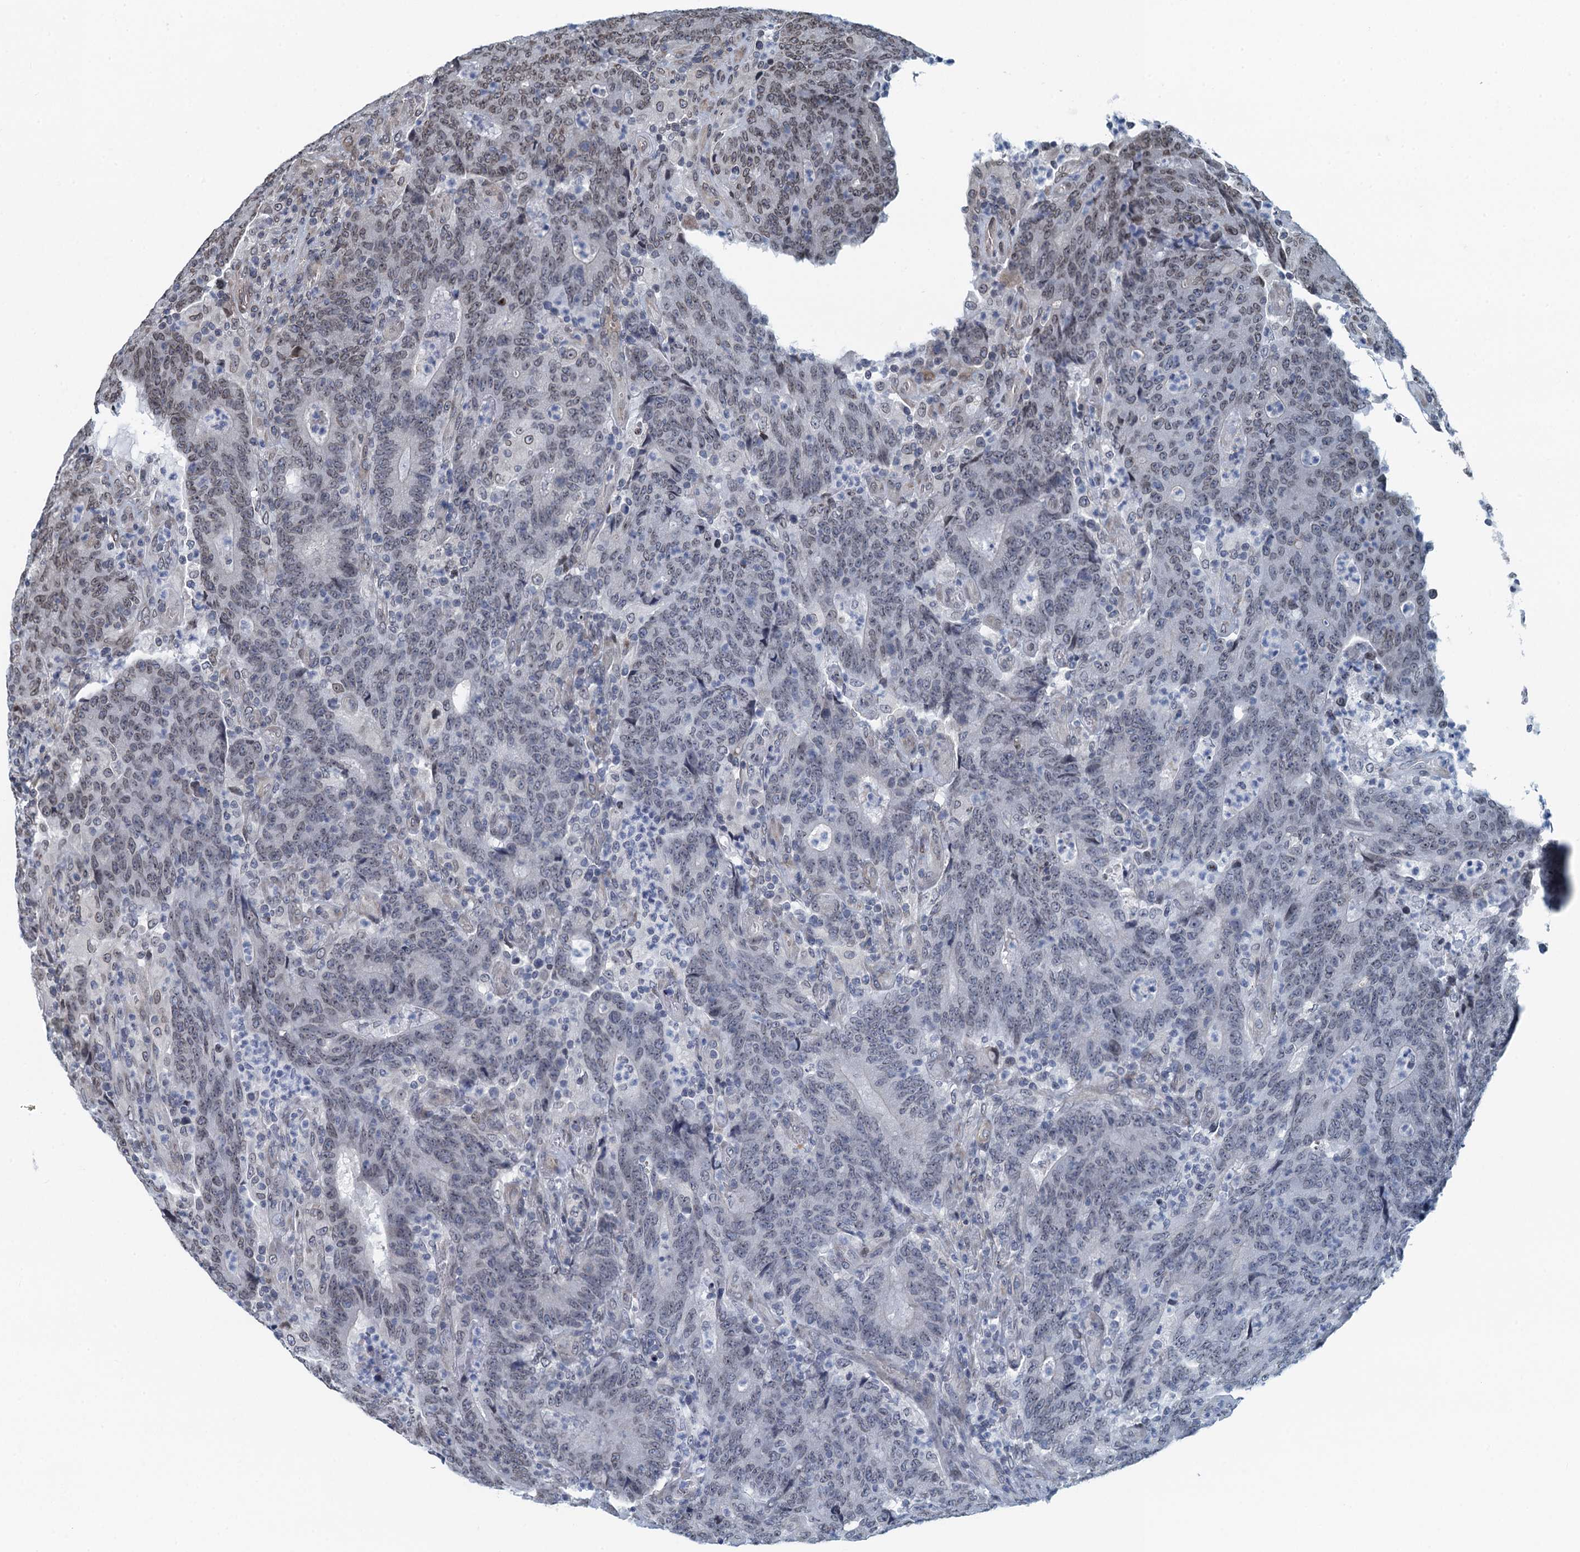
{"staining": {"intensity": "weak", "quantity": "<25%", "location": "nuclear"}, "tissue": "colorectal cancer", "cell_type": "Tumor cells", "image_type": "cancer", "snomed": [{"axis": "morphology", "description": "Adenocarcinoma, NOS"}, {"axis": "topography", "description": "Colon"}], "caption": "High magnification brightfield microscopy of colorectal adenocarcinoma stained with DAB (brown) and counterstained with hematoxylin (blue): tumor cells show no significant staining.", "gene": "CCDC34", "patient": {"sex": "female", "age": 75}}